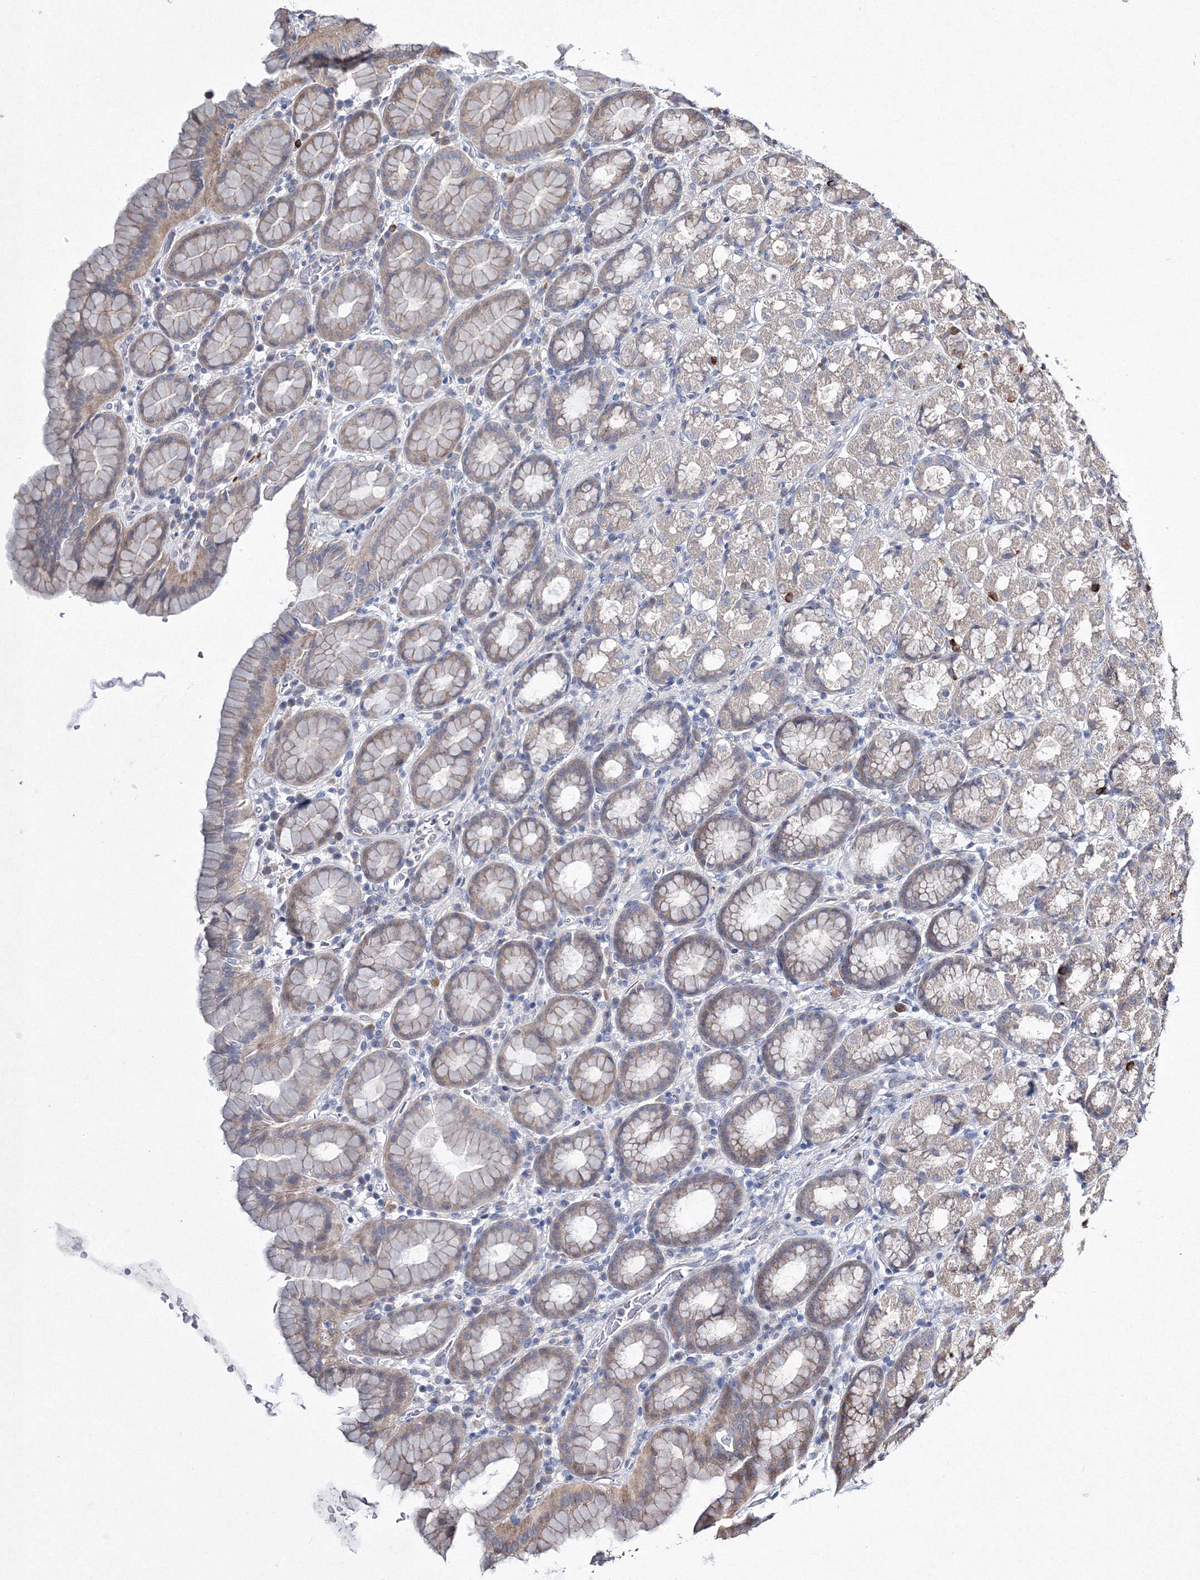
{"staining": {"intensity": "weak", "quantity": "25%-75%", "location": "cytoplasmic/membranous"}, "tissue": "stomach", "cell_type": "Glandular cells", "image_type": "normal", "snomed": [{"axis": "morphology", "description": "Normal tissue, NOS"}, {"axis": "topography", "description": "Stomach, upper"}], "caption": "Stomach stained for a protein shows weak cytoplasmic/membranous positivity in glandular cells. Immunohistochemistry (ihc) stains the protein of interest in brown and the nuclei are stained blue.", "gene": "RANBP3L", "patient": {"sex": "male", "age": 68}}